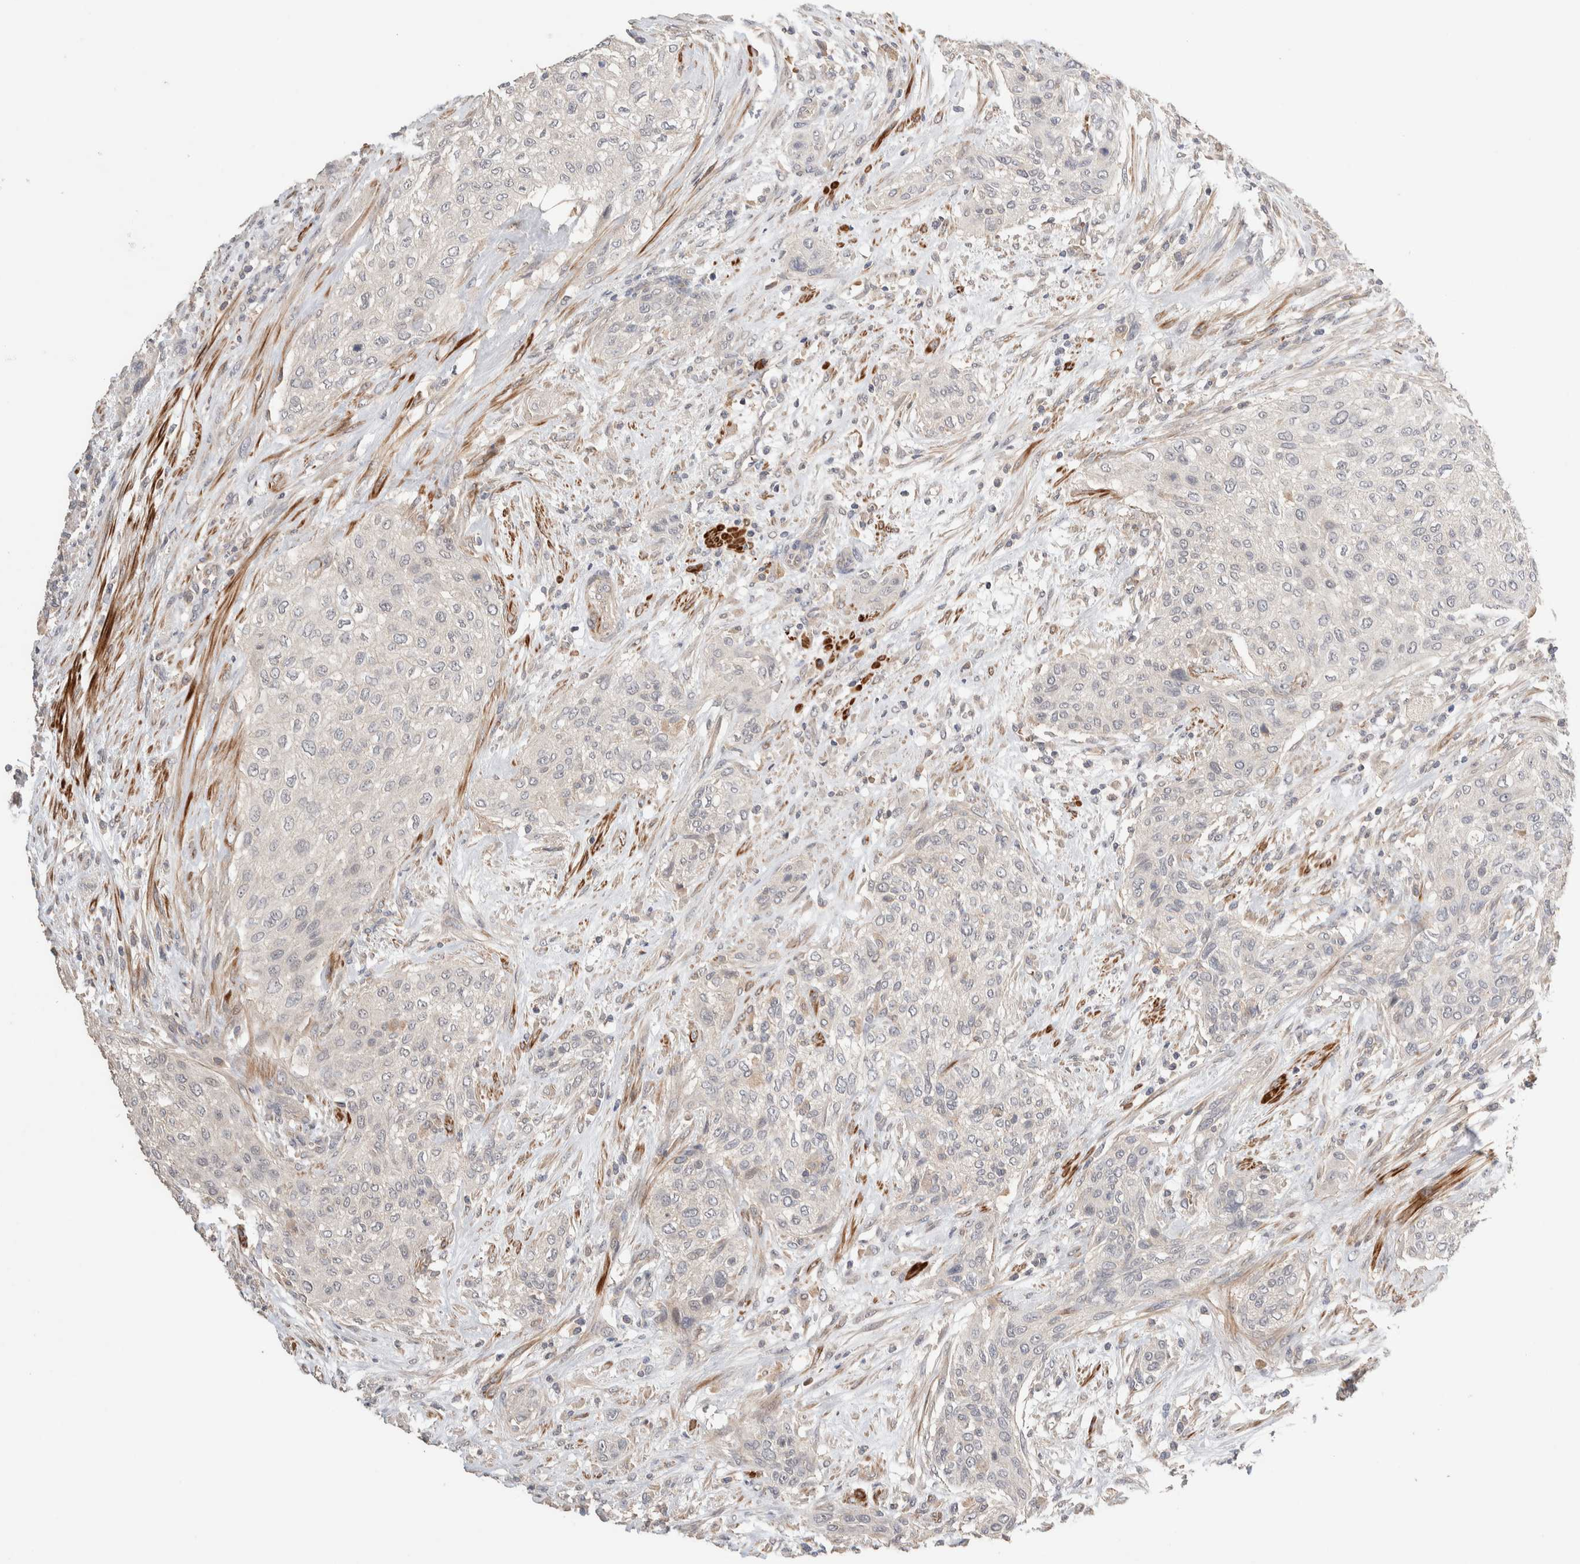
{"staining": {"intensity": "weak", "quantity": "<25%", "location": "cytoplasmic/membranous"}, "tissue": "urothelial cancer", "cell_type": "Tumor cells", "image_type": "cancer", "snomed": [{"axis": "morphology", "description": "Urothelial carcinoma, Low grade"}, {"axis": "morphology", "description": "Urothelial carcinoma, High grade"}, {"axis": "topography", "description": "Urinary bladder"}], "caption": "Immunohistochemical staining of low-grade urothelial carcinoma reveals no significant positivity in tumor cells.", "gene": "WDR91", "patient": {"sex": "male", "age": 35}}